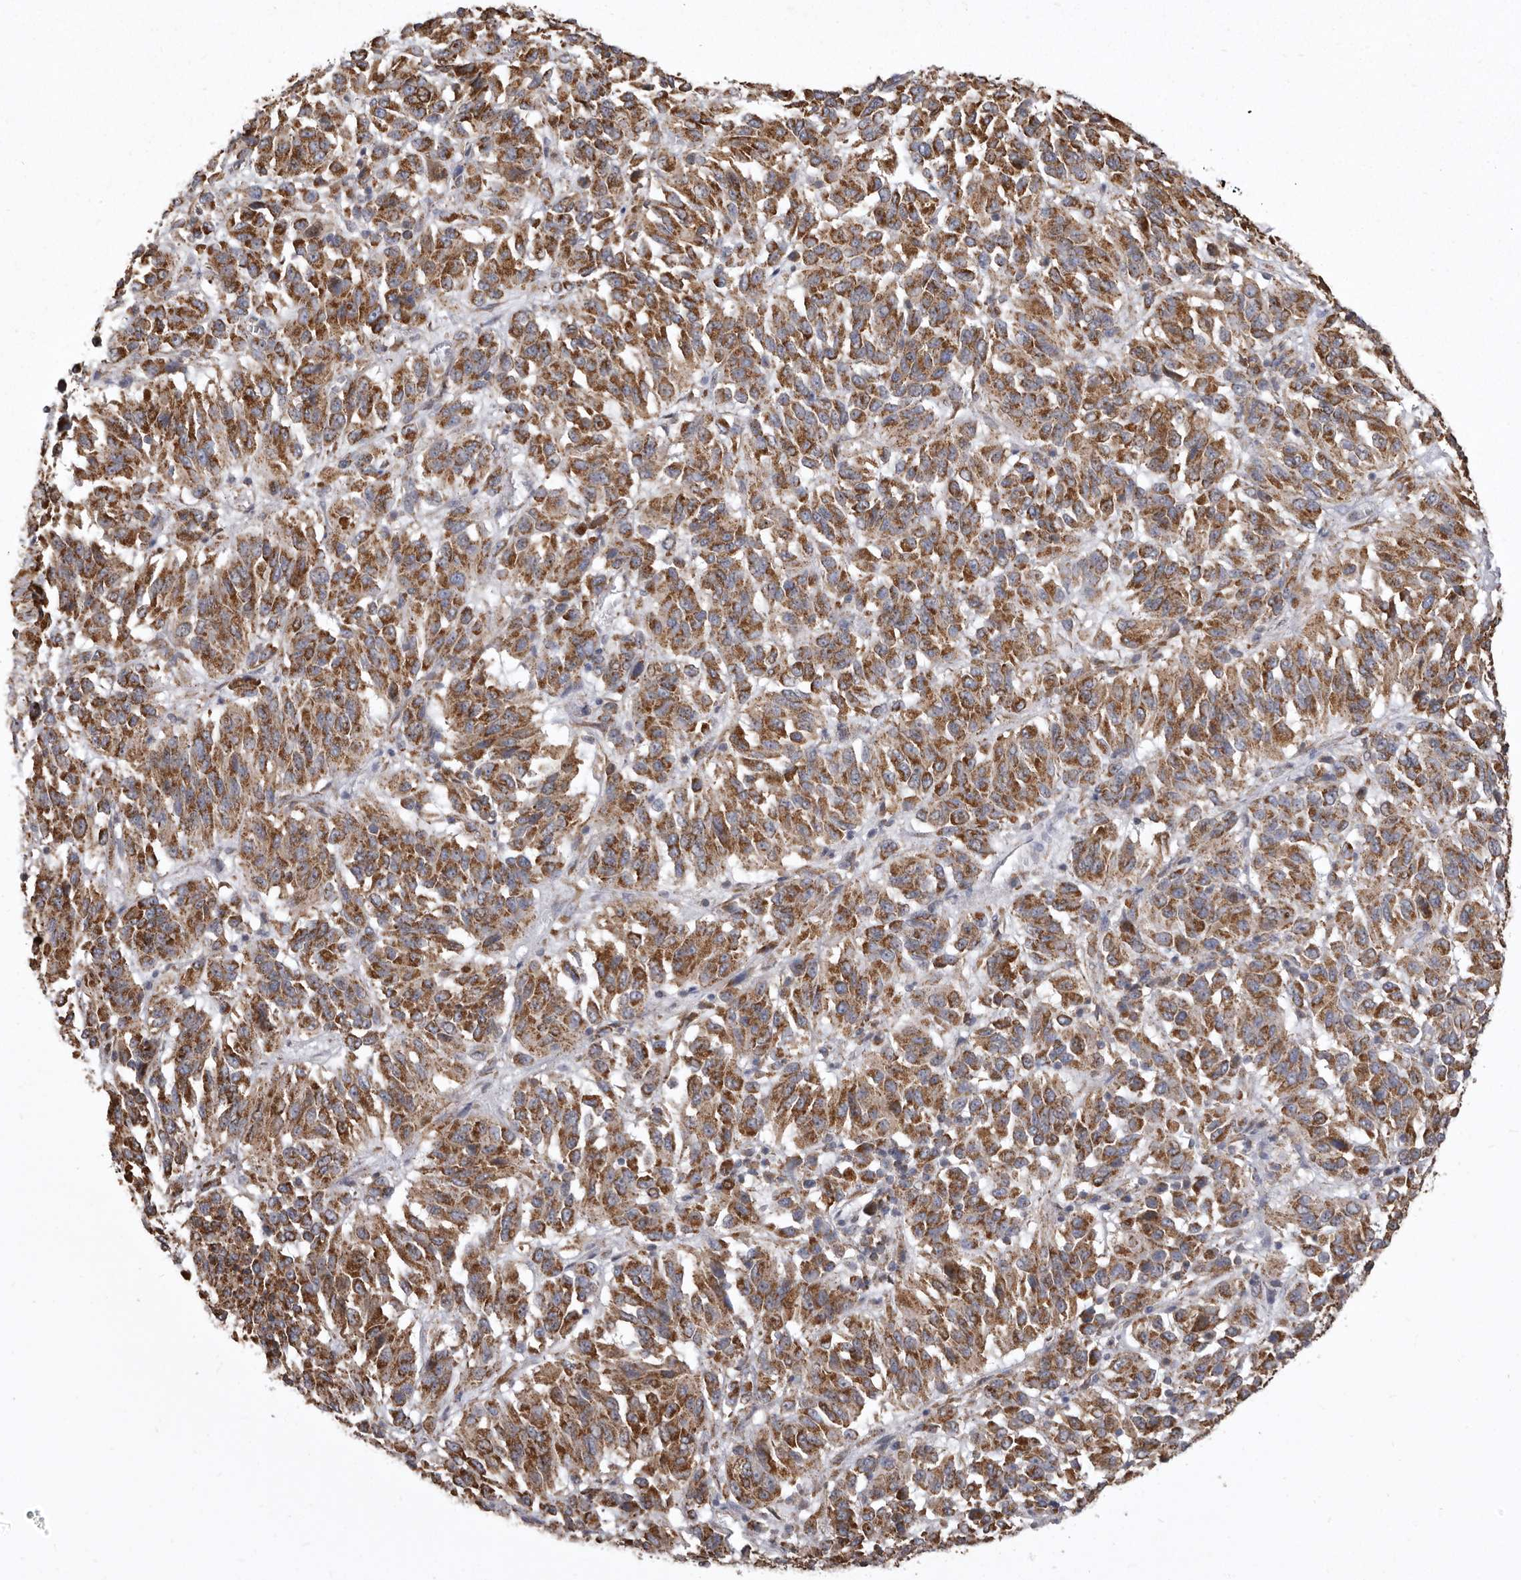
{"staining": {"intensity": "strong", "quantity": ">75%", "location": "cytoplasmic/membranous"}, "tissue": "melanoma", "cell_type": "Tumor cells", "image_type": "cancer", "snomed": [{"axis": "morphology", "description": "Malignant melanoma, Metastatic site"}, {"axis": "topography", "description": "Lung"}], "caption": "Immunohistochemistry (DAB (3,3'-diaminobenzidine)) staining of human malignant melanoma (metastatic site) displays strong cytoplasmic/membranous protein expression in about >75% of tumor cells. (Brightfield microscopy of DAB IHC at high magnification).", "gene": "CDK5RAP3", "patient": {"sex": "male", "age": 64}}